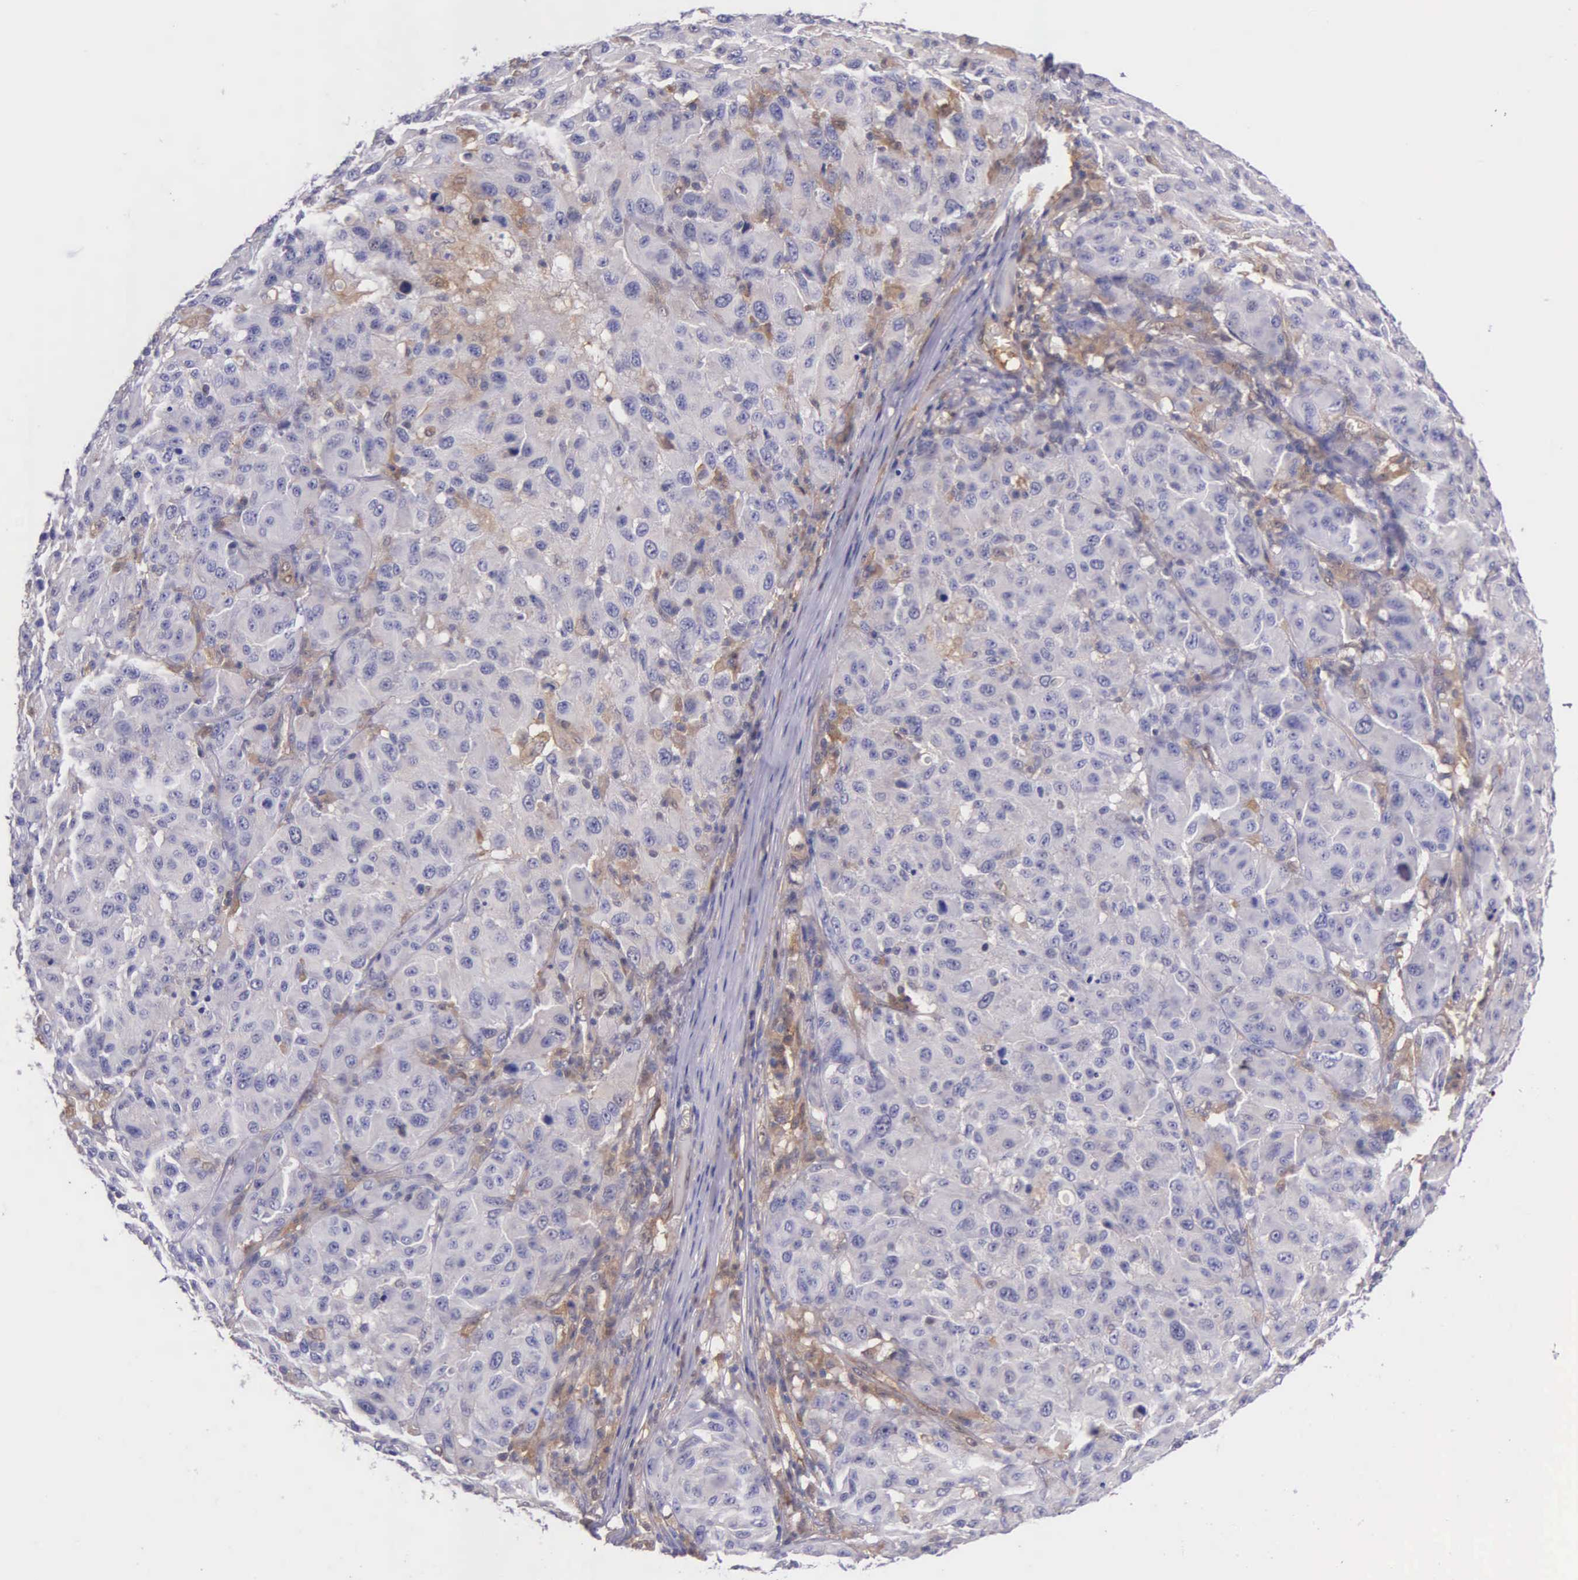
{"staining": {"intensity": "negative", "quantity": "none", "location": "none"}, "tissue": "melanoma", "cell_type": "Tumor cells", "image_type": "cancer", "snomed": [{"axis": "morphology", "description": "Malignant melanoma, NOS"}, {"axis": "topography", "description": "Skin"}], "caption": "A high-resolution image shows immunohistochemistry (IHC) staining of malignant melanoma, which reveals no significant staining in tumor cells. (Stains: DAB immunohistochemistry with hematoxylin counter stain, Microscopy: brightfield microscopy at high magnification).", "gene": "GMPR2", "patient": {"sex": "female", "age": 77}}